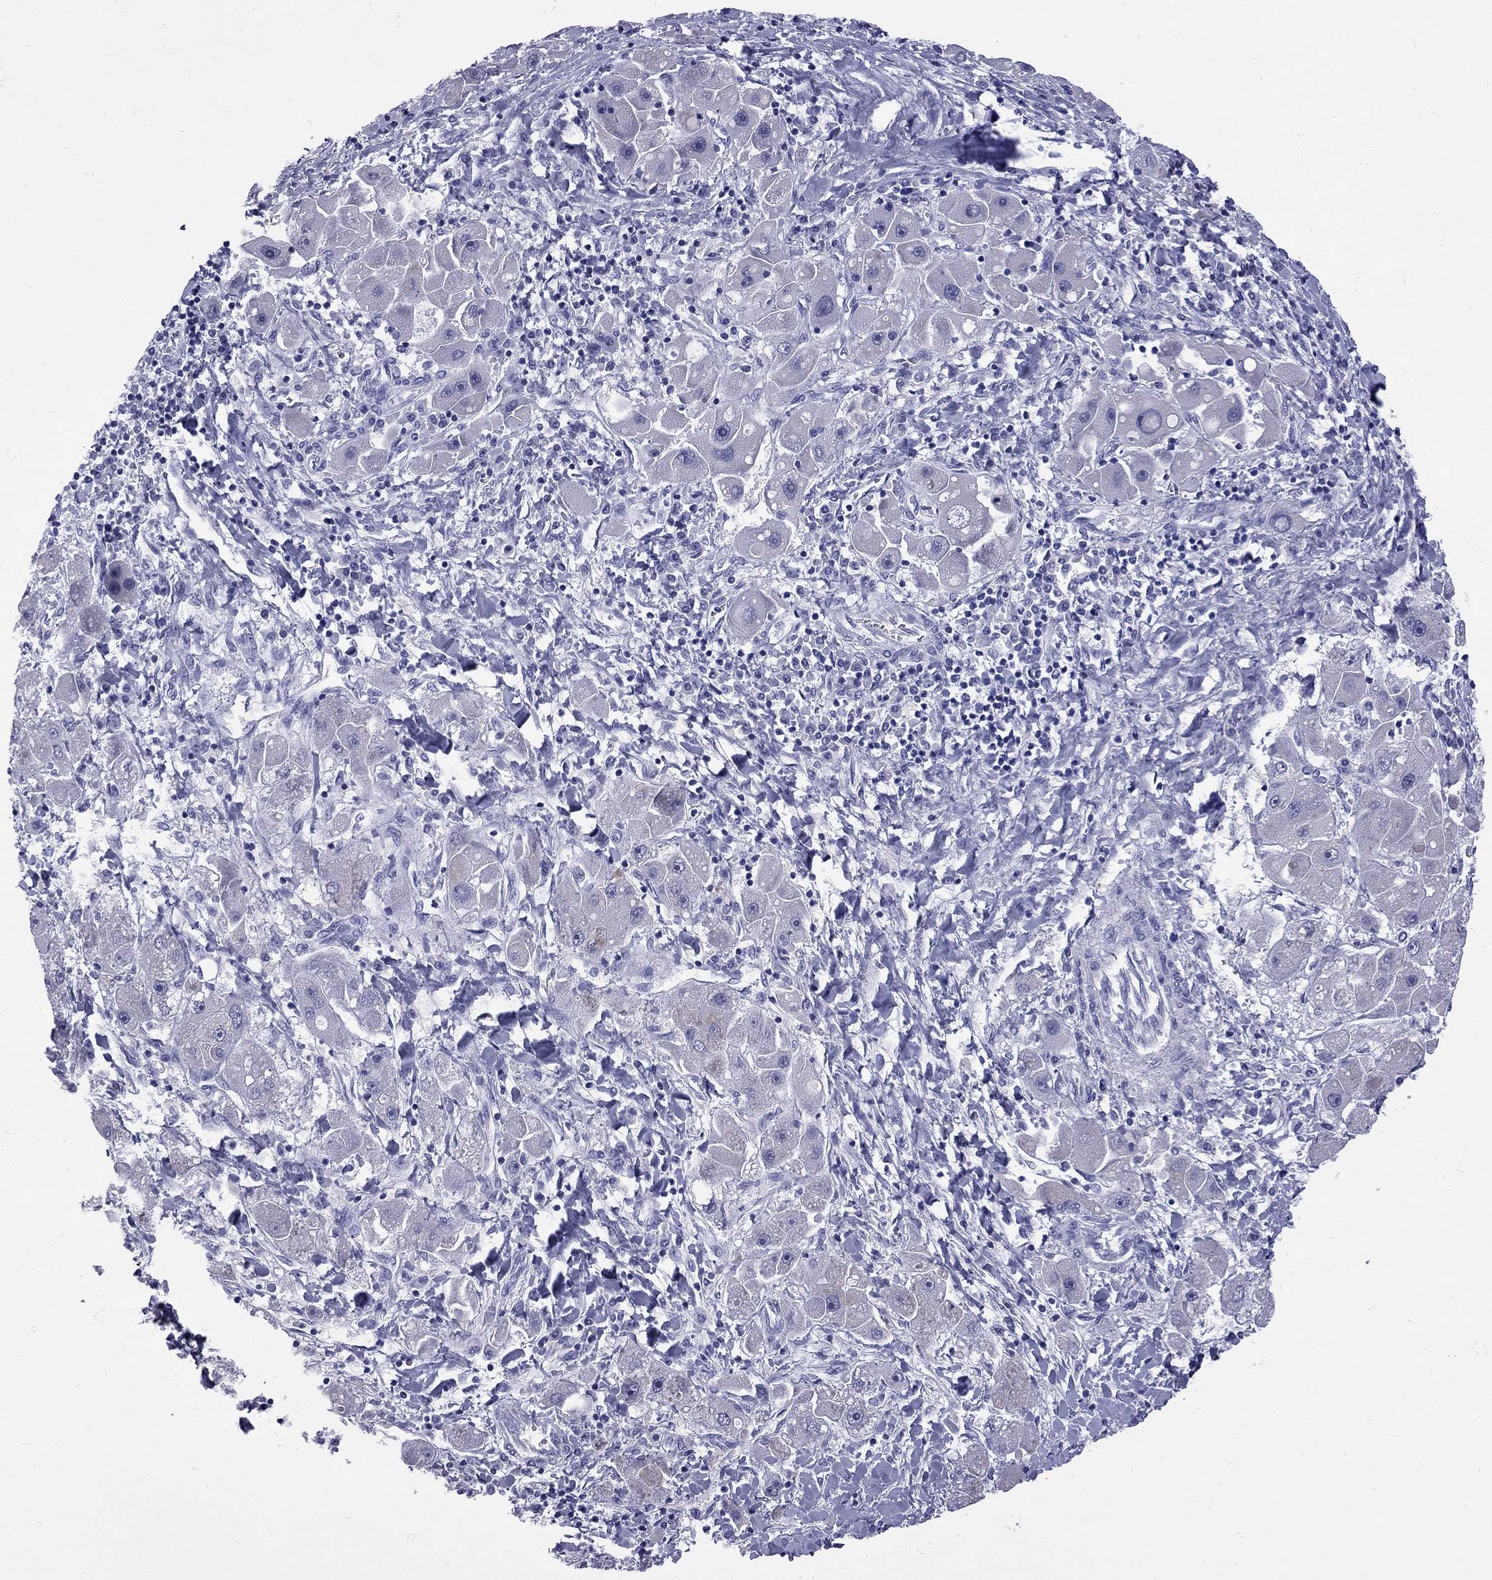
{"staining": {"intensity": "negative", "quantity": "none", "location": "none"}, "tissue": "liver cancer", "cell_type": "Tumor cells", "image_type": "cancer", "snomed": [{"axis": "morphology", "description": "Carcinoma, Hepatocellular, NOS"}, {"axis": "topography", "description": "Liver"}], "caption": "This is an immunohistochemistry image of human liver hepatocellular carcinoma. There is no positivity in tumor cells.", "gene": "EPPIN", "patient": {"sex": "male", "age": 24}}